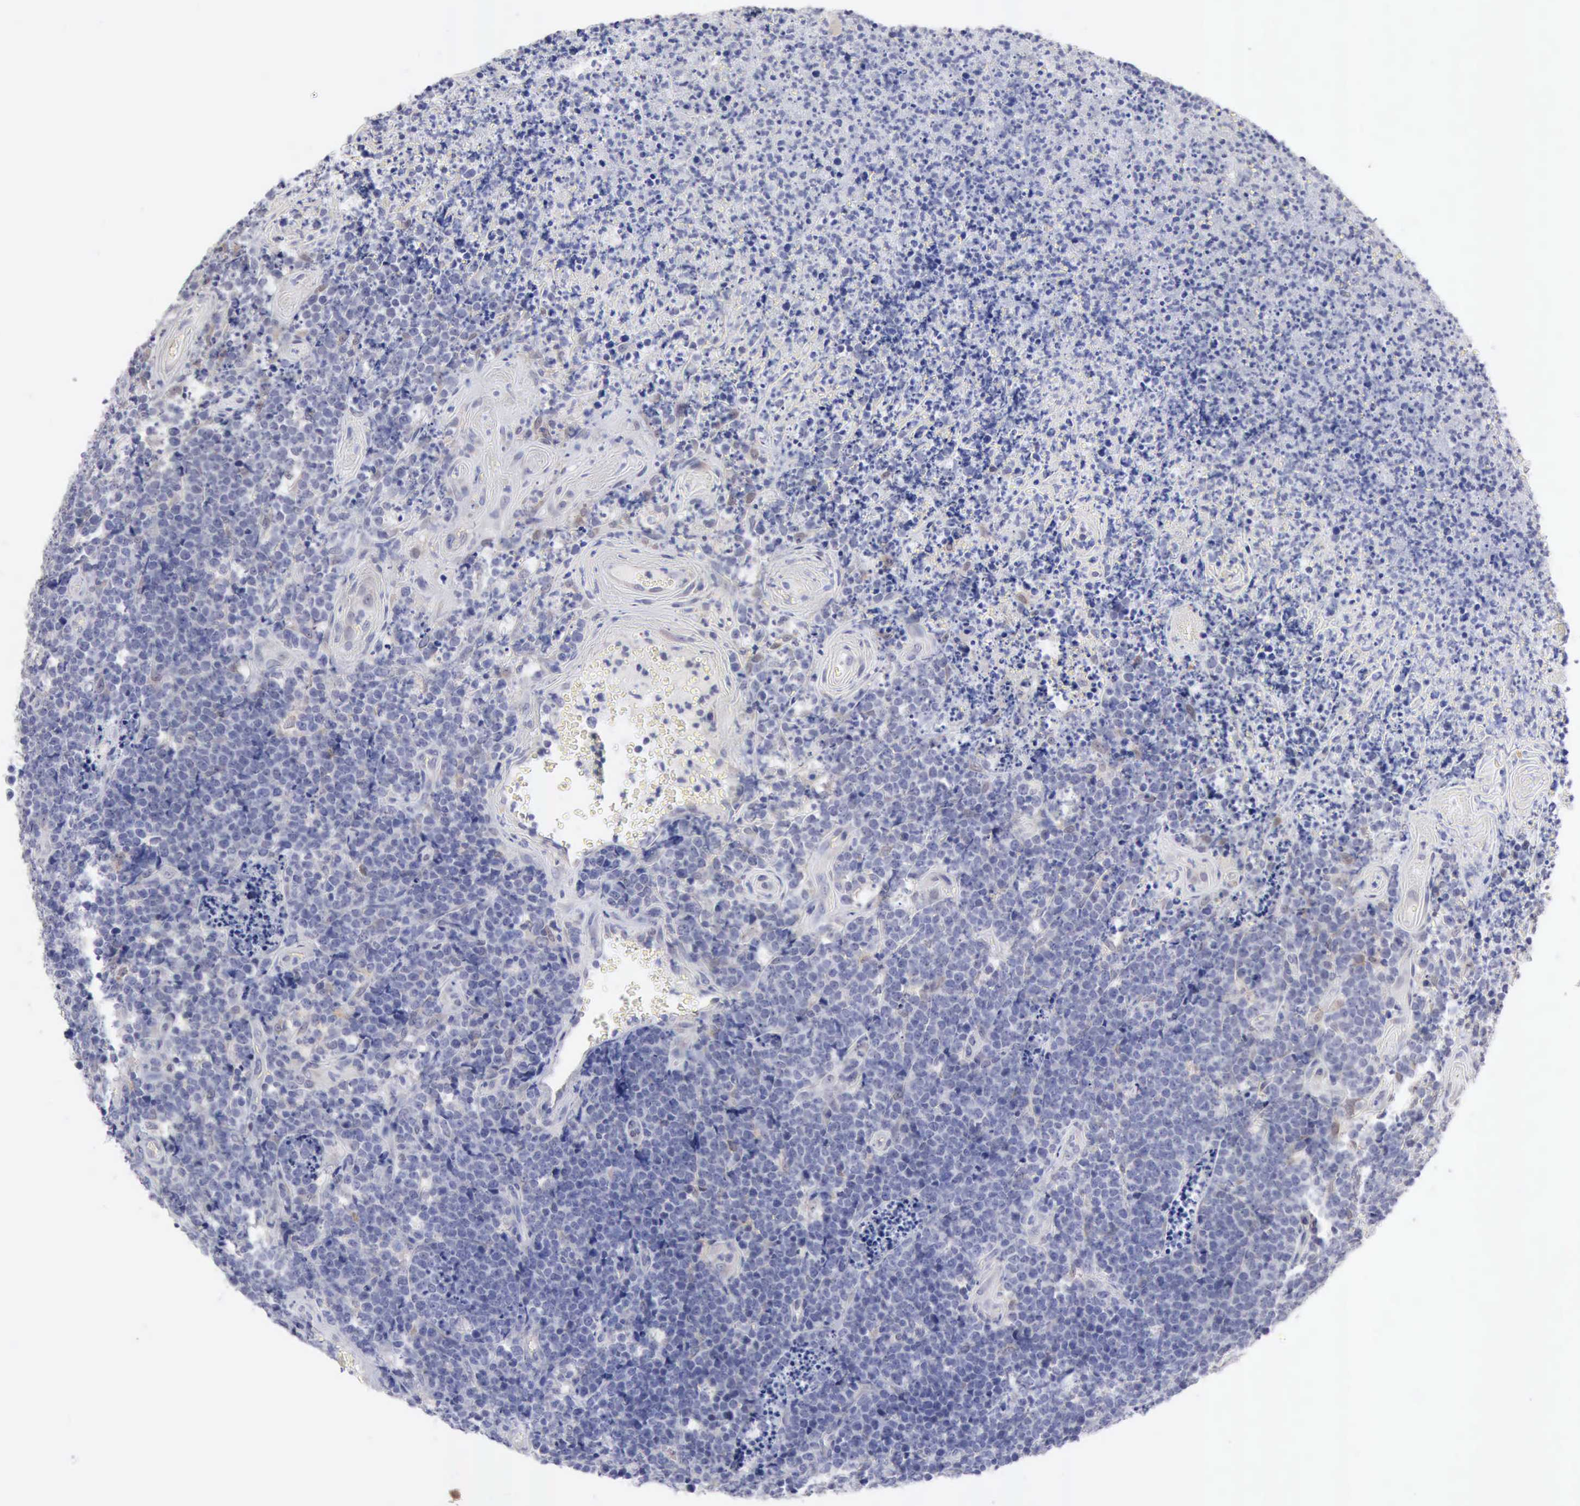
{"staining": {"intensity": "negative", "quantity": "none", "location": "none"}, "tissue": "lymphoma", "cell_type": "Tumor cells", "image_type": "cancer", "snomed": [{"axis": "morphology", "description": "Malignant lymphoma, non-Hodgkin's type, High grade"}, {"axis": "topography", "description": "Small intestine"}, {"axis": "topography", "description": "Colon"}], "caption": "Immunohistochemical staining of high-grade malignant lymphoma, non-Hodgkin's type shows no significant staining in tumor cells.", "gene": "PTGR2", "patient": {"sex": "male", "age": 8}}